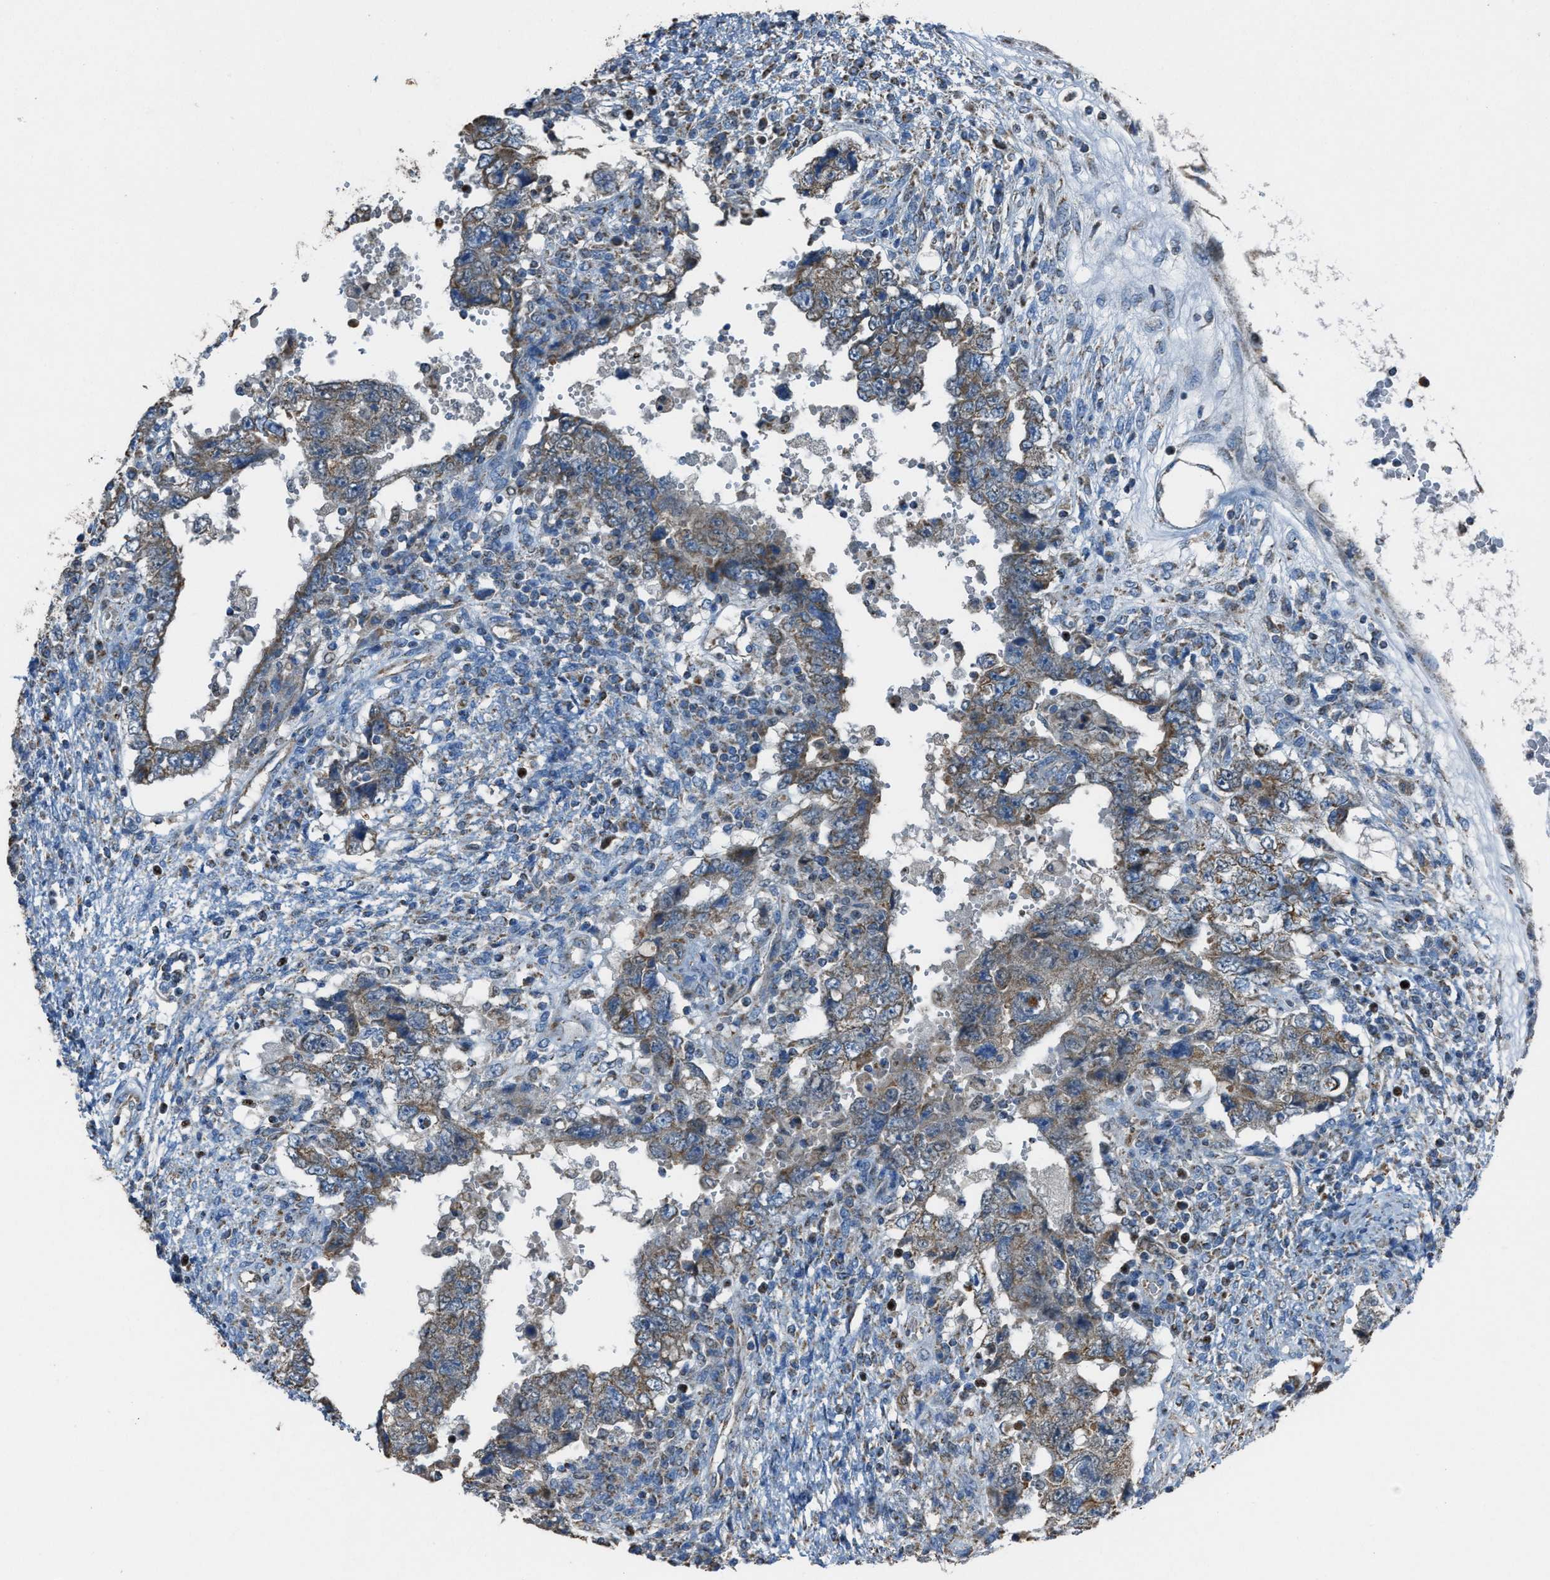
{"staining": {"intensity": "moderate", "quantity": ">75%", "location": "cytoplasmic/membranous"}, "tissue": "testis cancer", "cell_type": "Tumor cells", "image_type": "cancer", "snomed": [{"axis": "morphology", "description": "Carcinoma, Embryonal, NOS"}, {"axis": "topography", "description": "Testis"}], "caption": "There is medium levels of moderate cytoplasmic/membranous staining in tumor cells of testis cancer, as demonstrated by immunohistochemical staining (brown color).", "gene": "SLC25A11", "patient": {"sex": "male", "age": 26}}